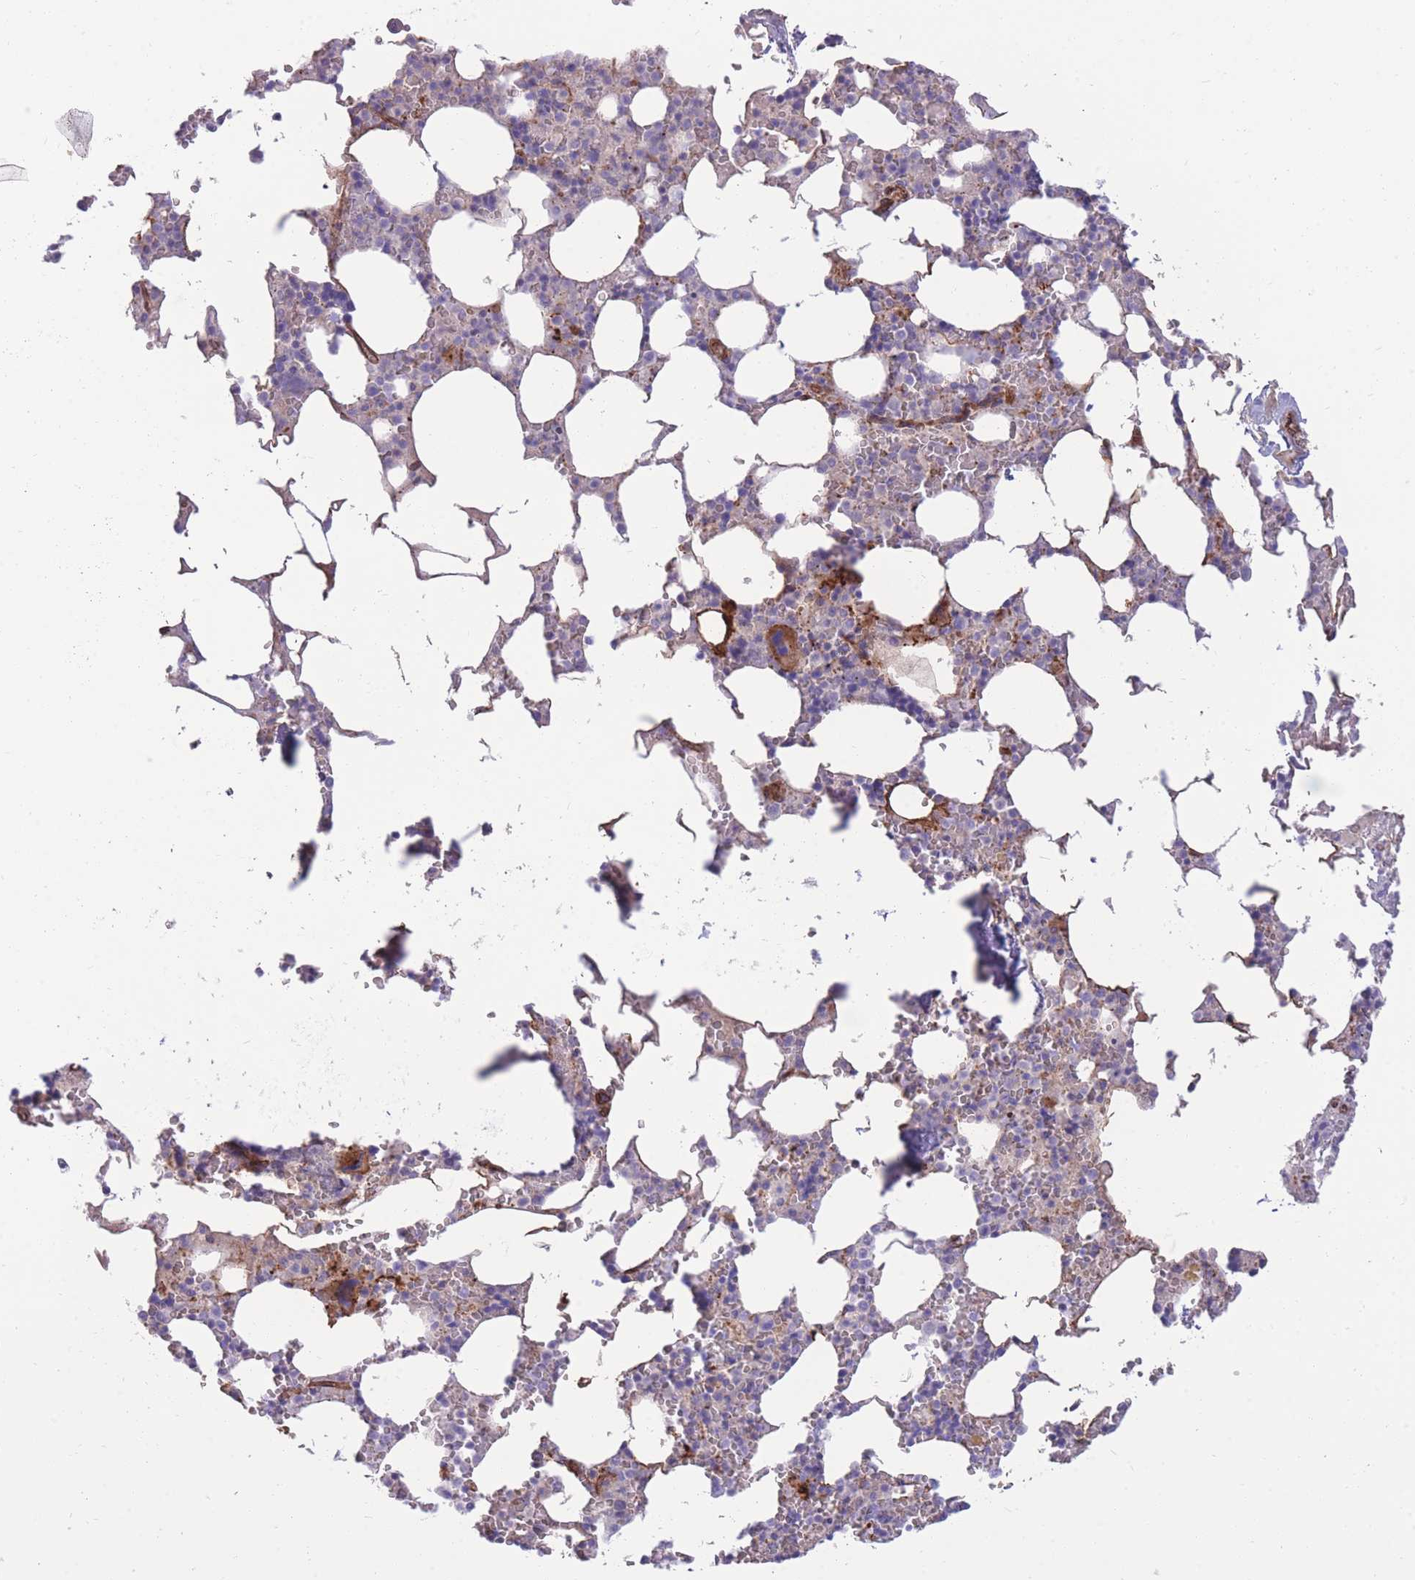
{"staining": {"intensity": "moderate", "quantity": "<25%", "location": "cytoplasmic/membranous"}, "tissue": "bone marrow", "cell_type": "Hematopoietic cells", "image_type": "normal", "snomed": [{"axis": "morphology", "description": "Normal tissue, NOS"}, {"axis": "topography", "description": "Bone marrow"}], "caption": "Protein expression analysis of unremarkable human bone marrow reveals moderate cytoplasmic/membranous positivity in about <25% of hematopoietic cells. (DAB IHC, brown staining for protein, blue staining for nuclei).", "gene": "RGS11", "patient": {"sex": "male", "age": 64}}